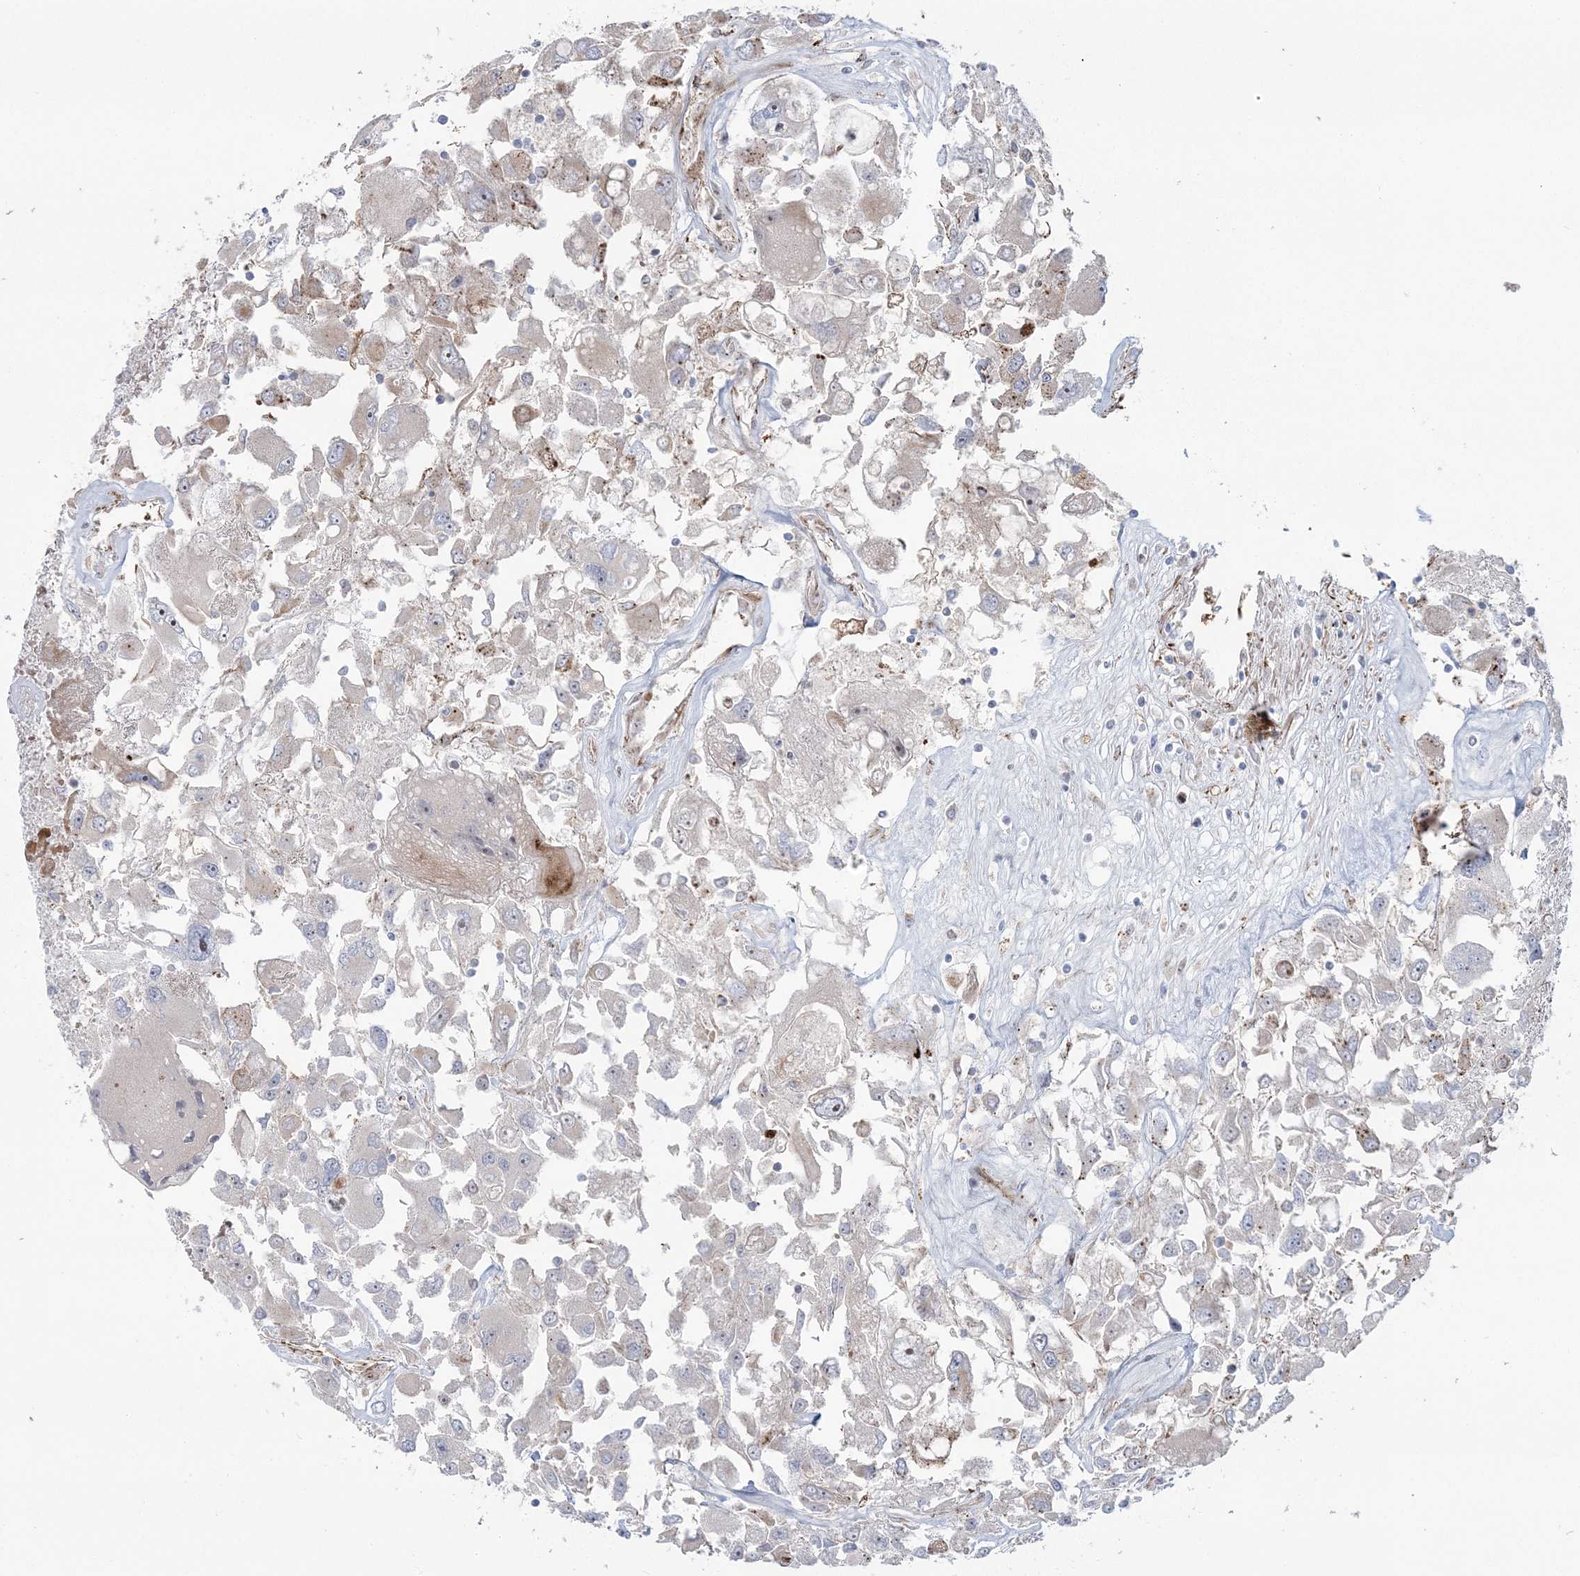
{"staining": {"intensity": "weak", "quantity": "<25%", "location": "cytoplasmic/membranous"}, "tissue": "renal cancer", "cell_type": "Tumor cells", "image_type": "cancer", "snomed": [{"axis": "morphology", "description": "Adenocarcinoma, NOS"}, {"axis": "topography", "description": "Kidney"}], "caption": "The IHC photomicrograph has no significant staining in tumor cells of renal cancer (adenocarcinoma) tissue.", "gene": "NUDT9", "patient": {"sex": "female", "age": 52}}